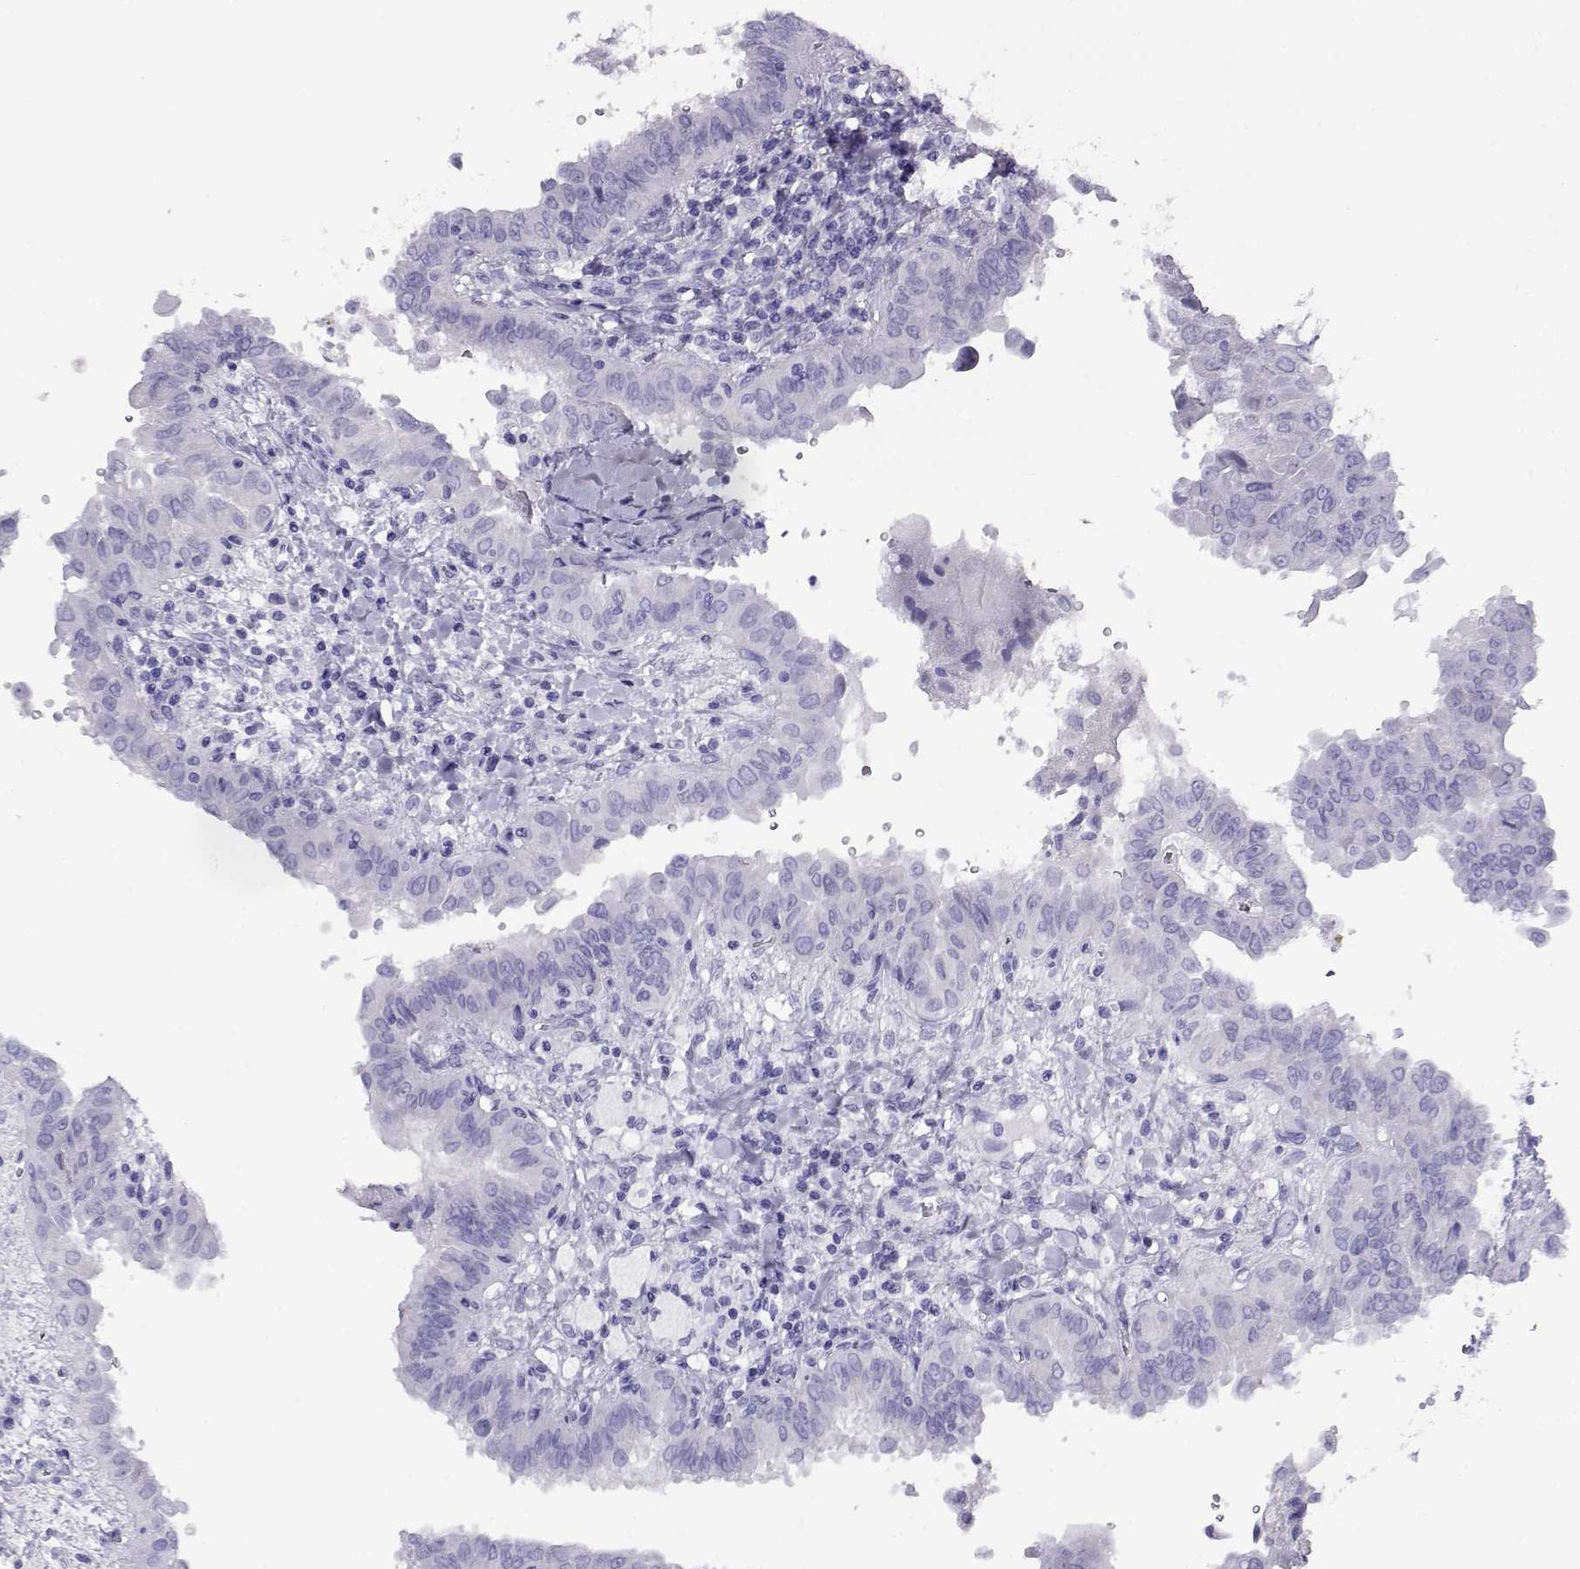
{"staining": {"intensity": "negative", "quantity": "none", "location": "none"}, "tissue": "thyroid cancer", "cell_type": "Tumor cells", "image_type": "cancer", "snomed": [{"axis": "morphology", "description": "Papillary adenocarcinoma, NOS"}, {"axis": "topography", "description": "Thyroid gland"}], "caption": "IHC micrograph of human thyroid cancer (papillary adenocarcinoma) stained for a protein (brown), which shows no staining in tumor cells.", "gene": "RHOXF2", "patient": {"sex": "female", "age": 37}}